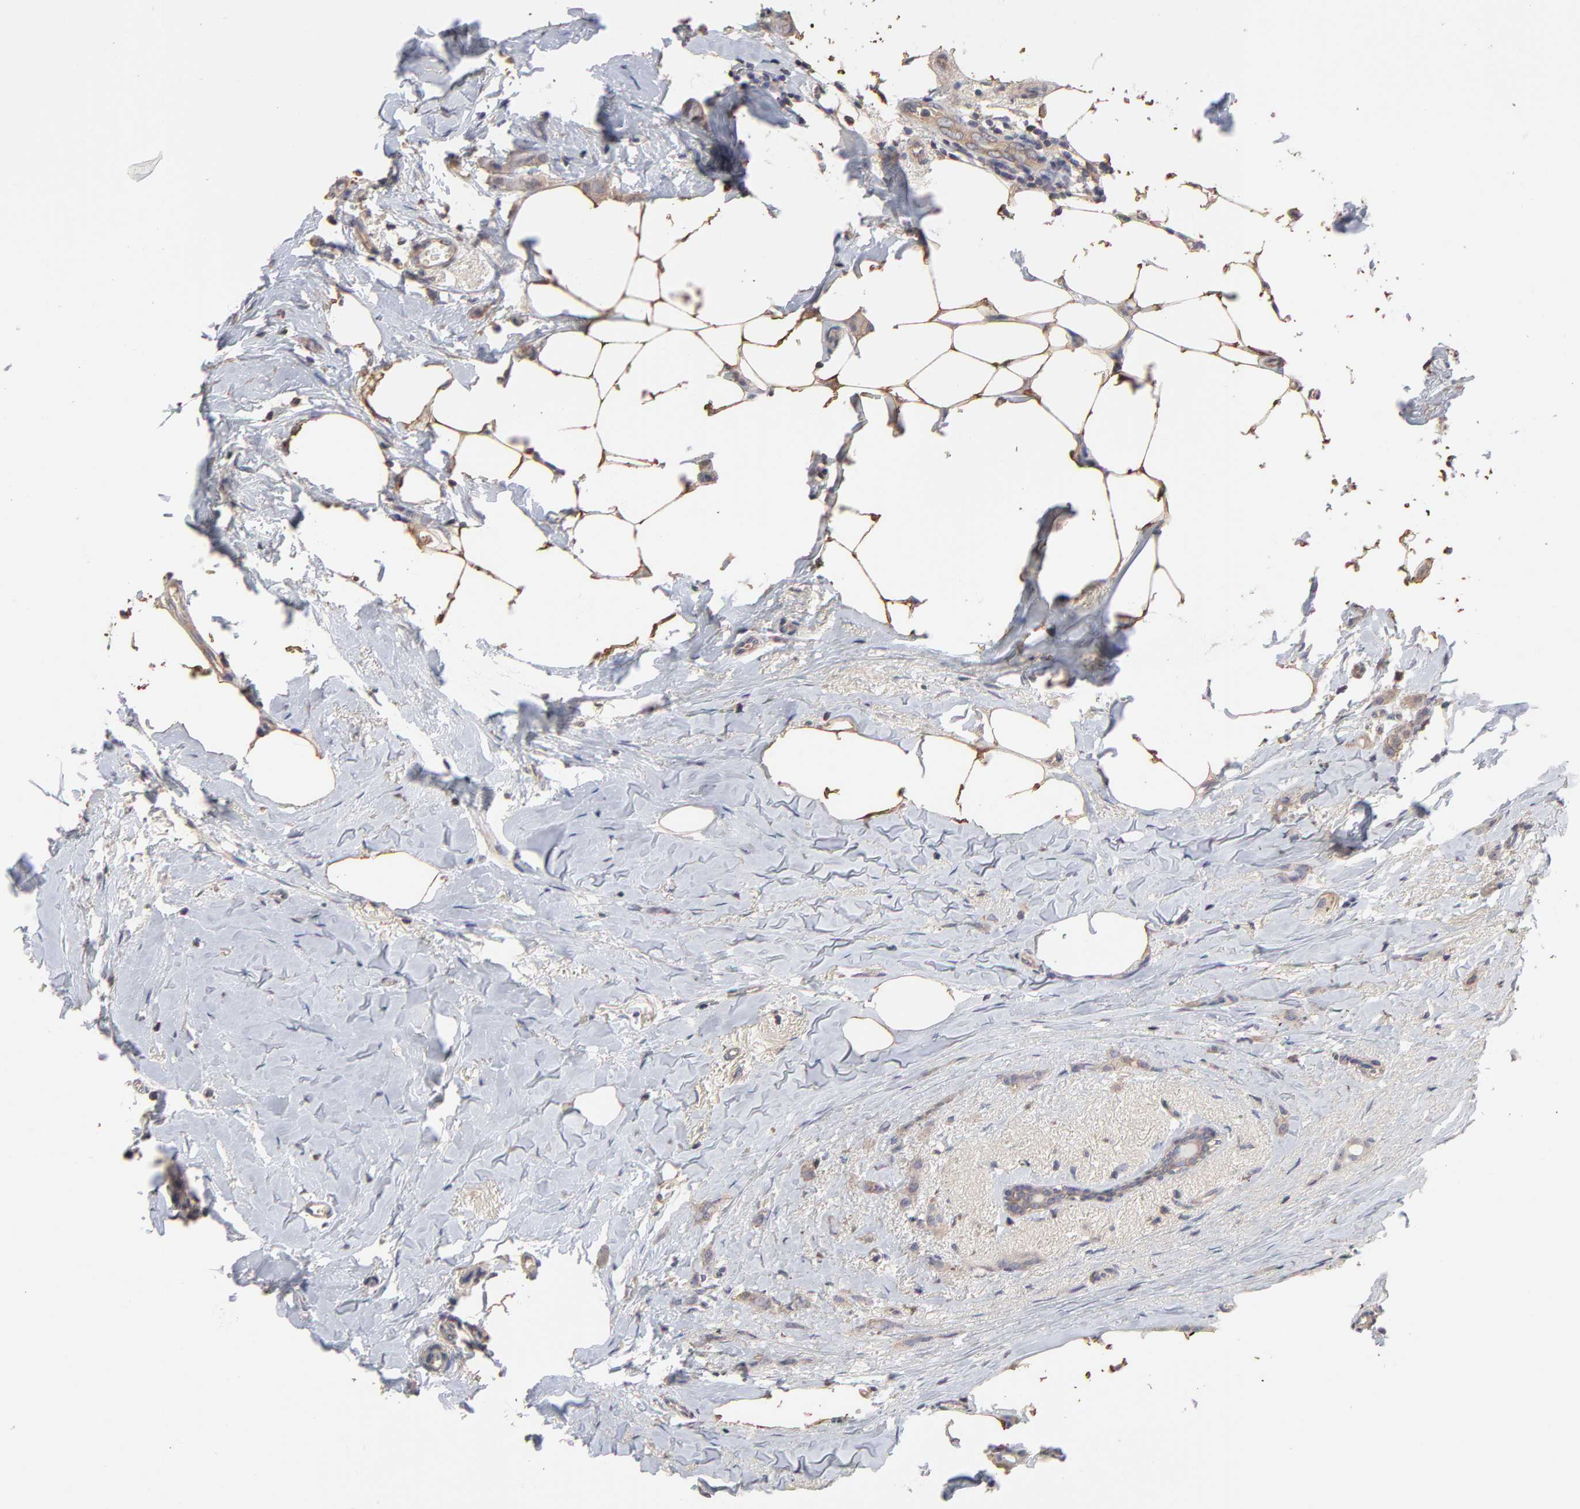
{"staining": {"intensity": "weak", "quantity": ">75%", "location": "cytoplasmic/membranous"}, "tissue": "breast cancer", "cell_type": "Tumor cells", "image_type": "cancer", "snomed": [{"axis": "morphology", "description": "Lobular carcinoma"}, {"axis": "topography", "description": "Breast"}], "caption": "Immunohistochemical staining of human breast cancer reveals low levels of weak cytoplasmic/membranous staining in approximately >75% of tumor cells. Immunohistochemistry stains the protein in brown and the nuclei are stained blue.", "gene": "TANGO2", "patient": {"sex": "female", "age": 55}}